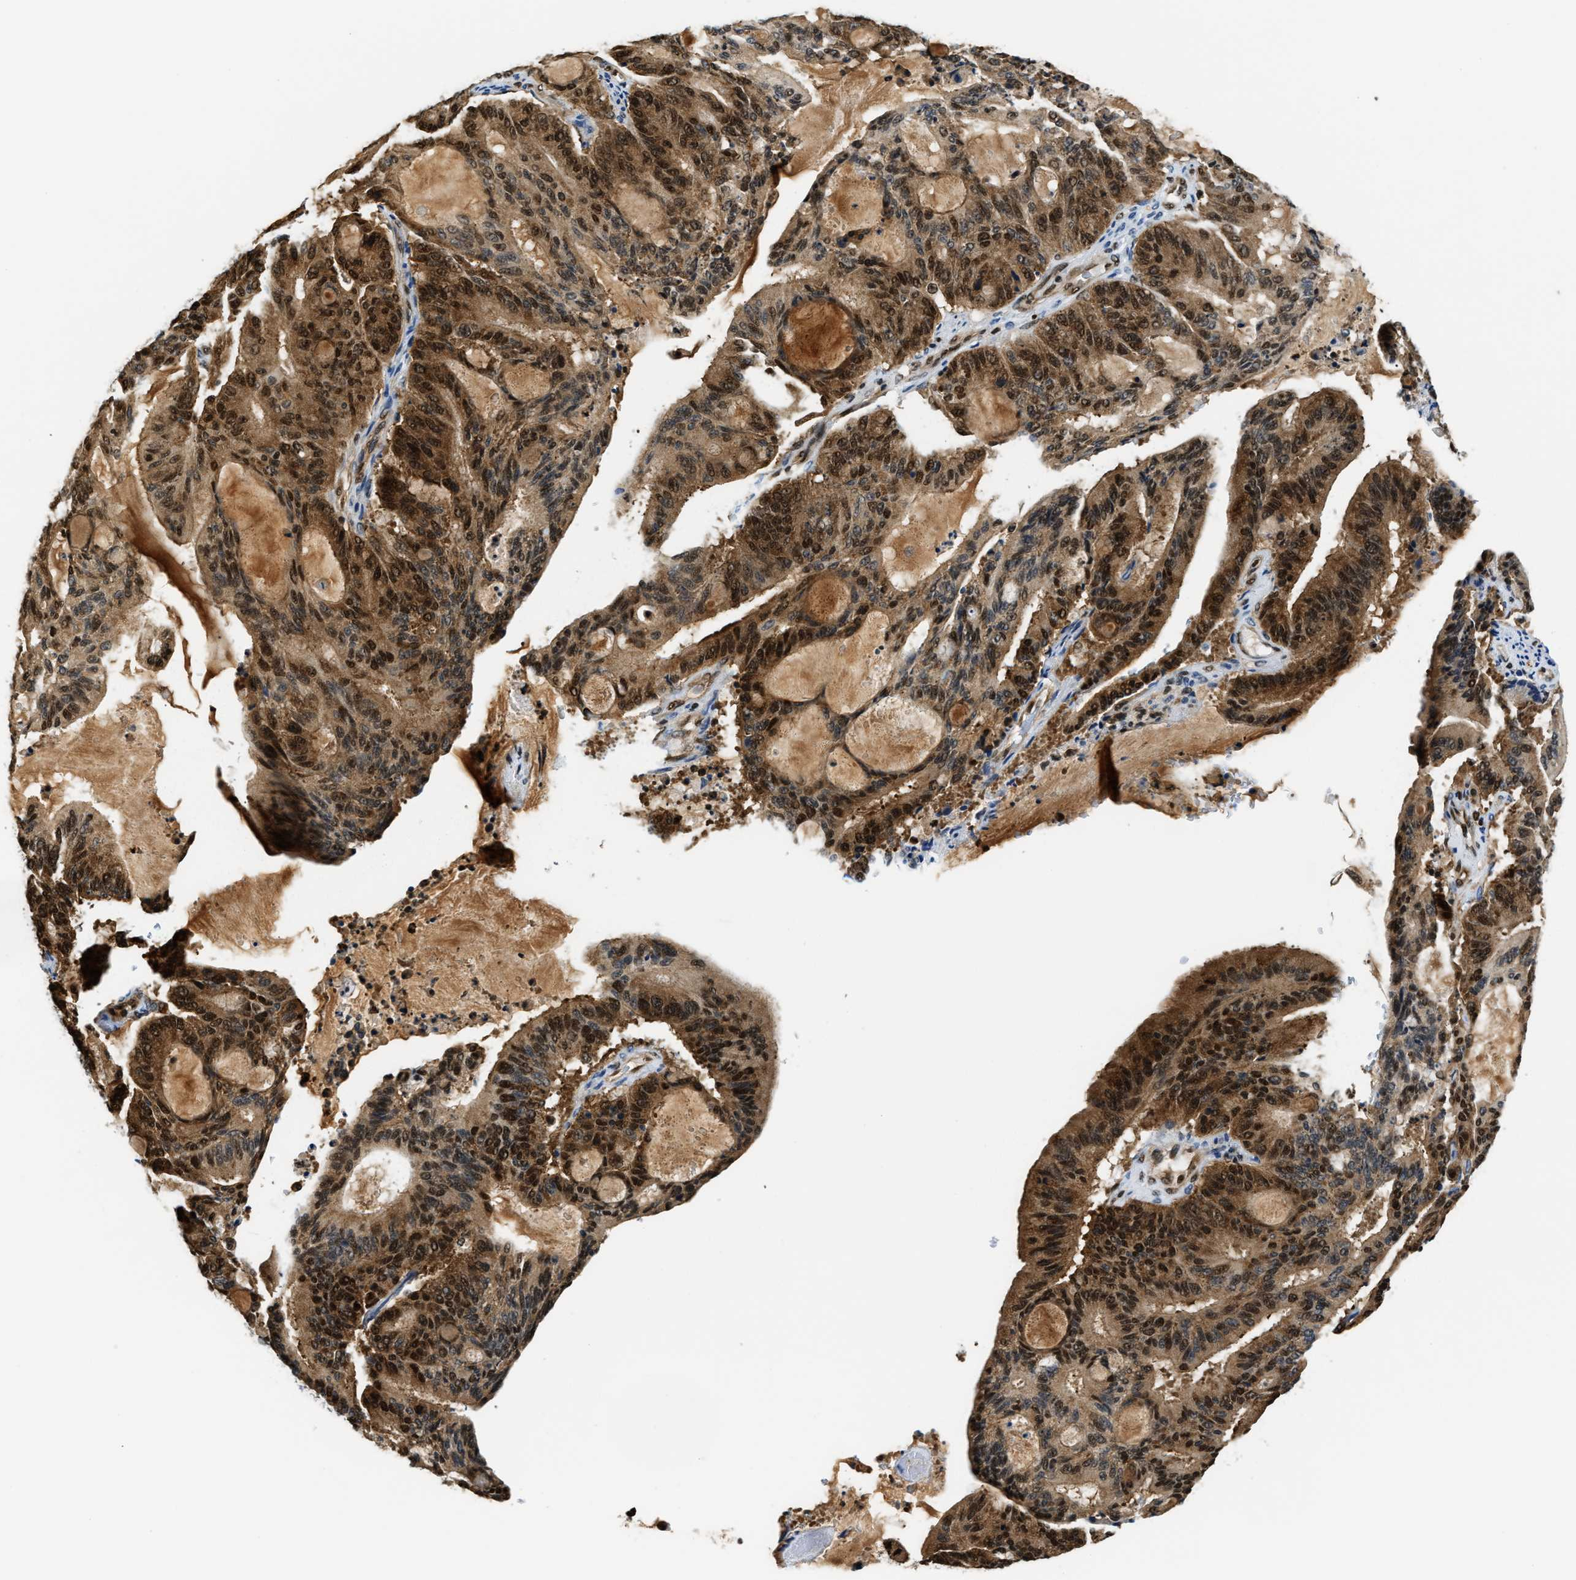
{"staining": {"intensity": "strong", "quantity": ">75%", "location": "cytoplasmic/membranous,nuclear"}, "tissue": "liver cancer", "cell_type": "Tumor cells", "image_type": "cancer", "snomed": [{"axis": "morphology", "description": "Cholangiocarcinoma"}, {"axis": "topography", "description": "Liver"}], "caption": "Liver cancer was stained to show a protein in brown. There is high levels of strong cytoplasmic/membranous and nuclear expression in about >75% of tumor cells. (DAB (3,3'-diaminobenzidine) IHC, brown staining for protein, blue staining for nuclei).", "gene": "CCNDBP1", "patient": {"sex": "female", "age": 73}}